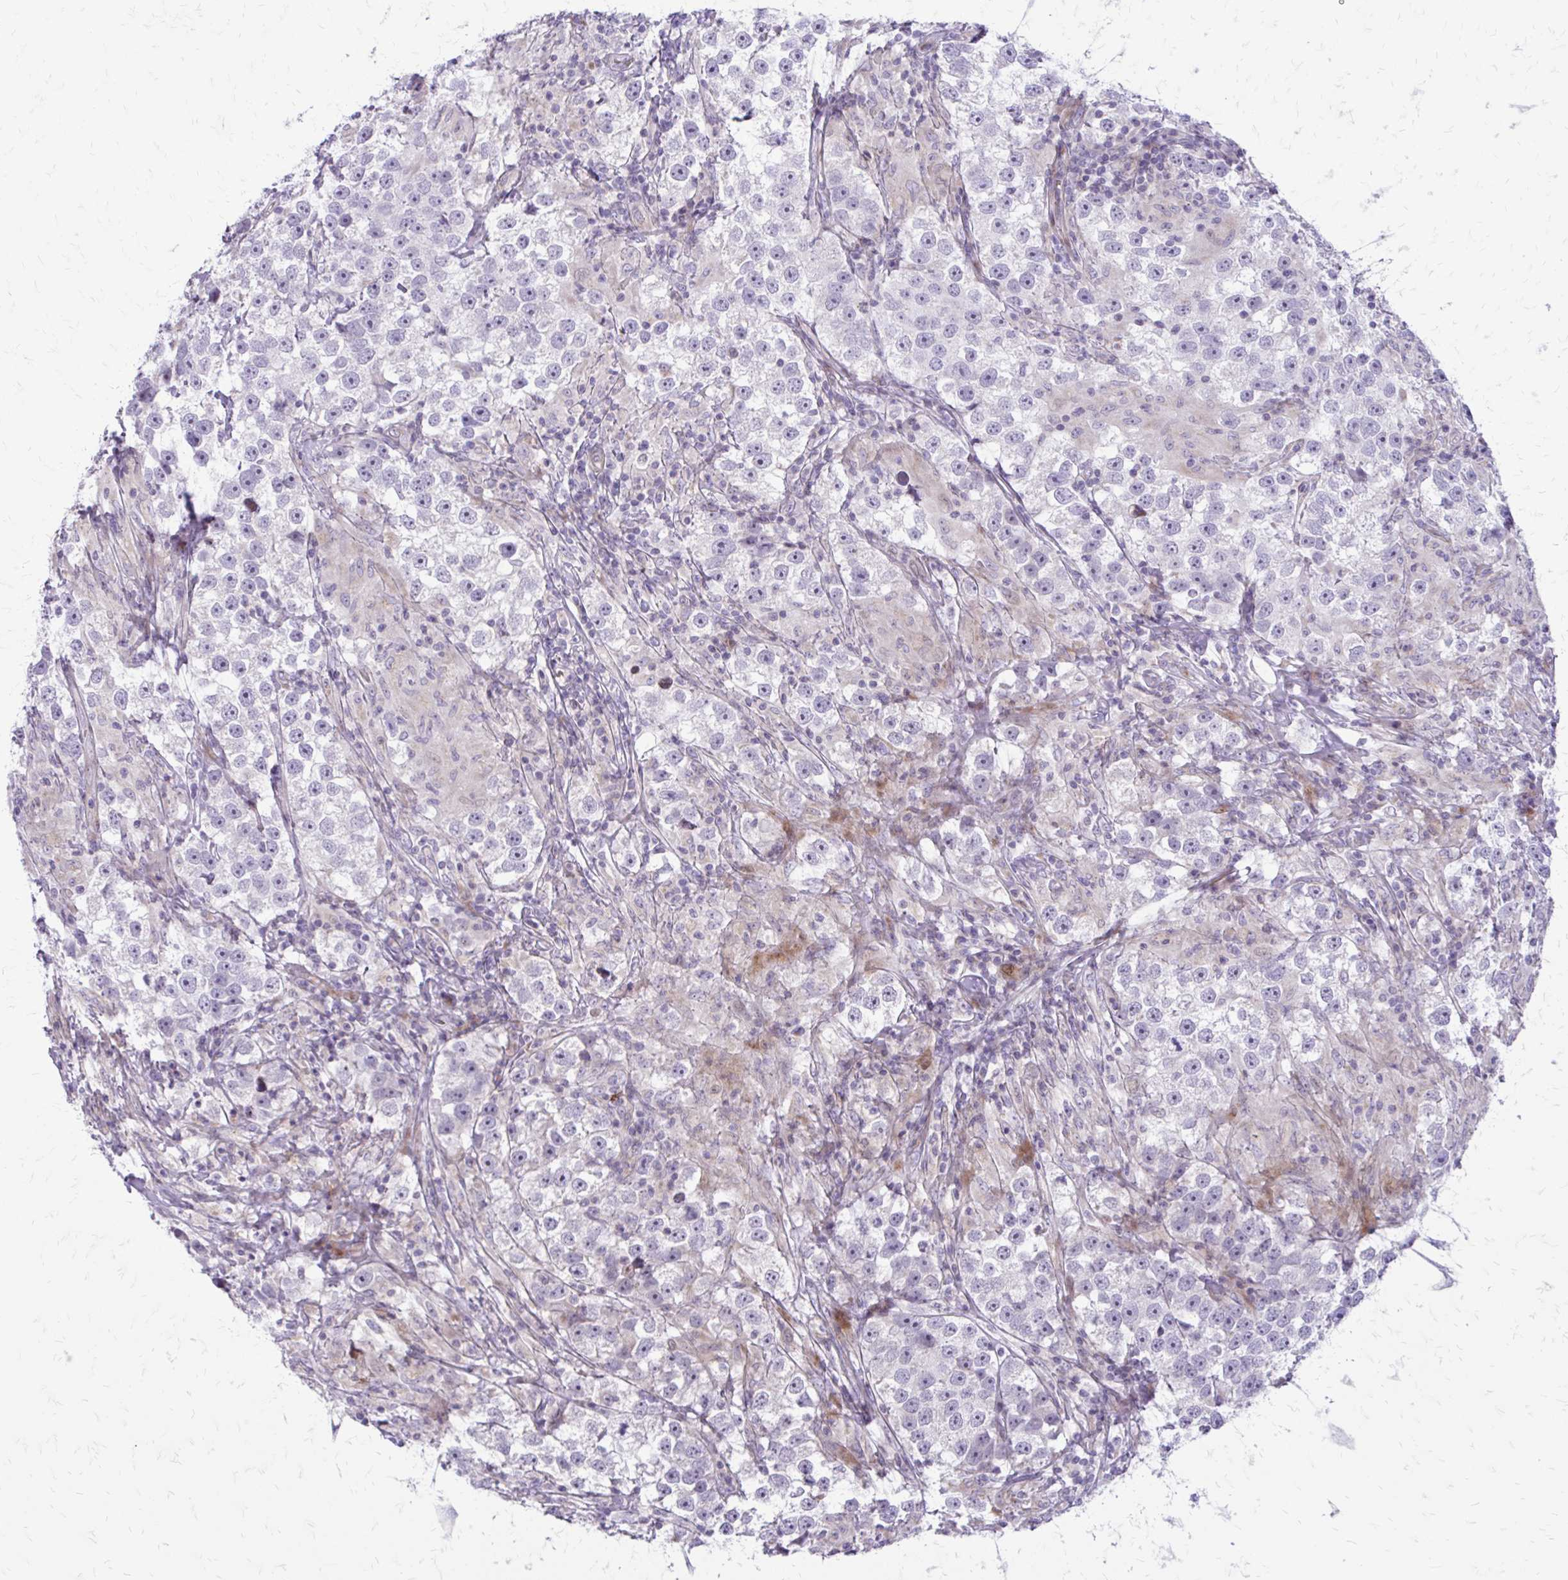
{"staining": {"intensity": "negative", "quantity": "none", "location": "none"}, "tissue": "testis cancer", "cell_type": "Tumor cells", "image_type": "cancer", "snomed": [{"axis": "morphology", "description": "Seminoma, NOS"}, {"axis": "topography", "description": "Testis"}], "caption": "Testis seminoma was stained to show a protein in brown. There is no significant staining in tumor cells.", "gene": "FUNDC2", "patient": {"sex": "male", "age": 46}}